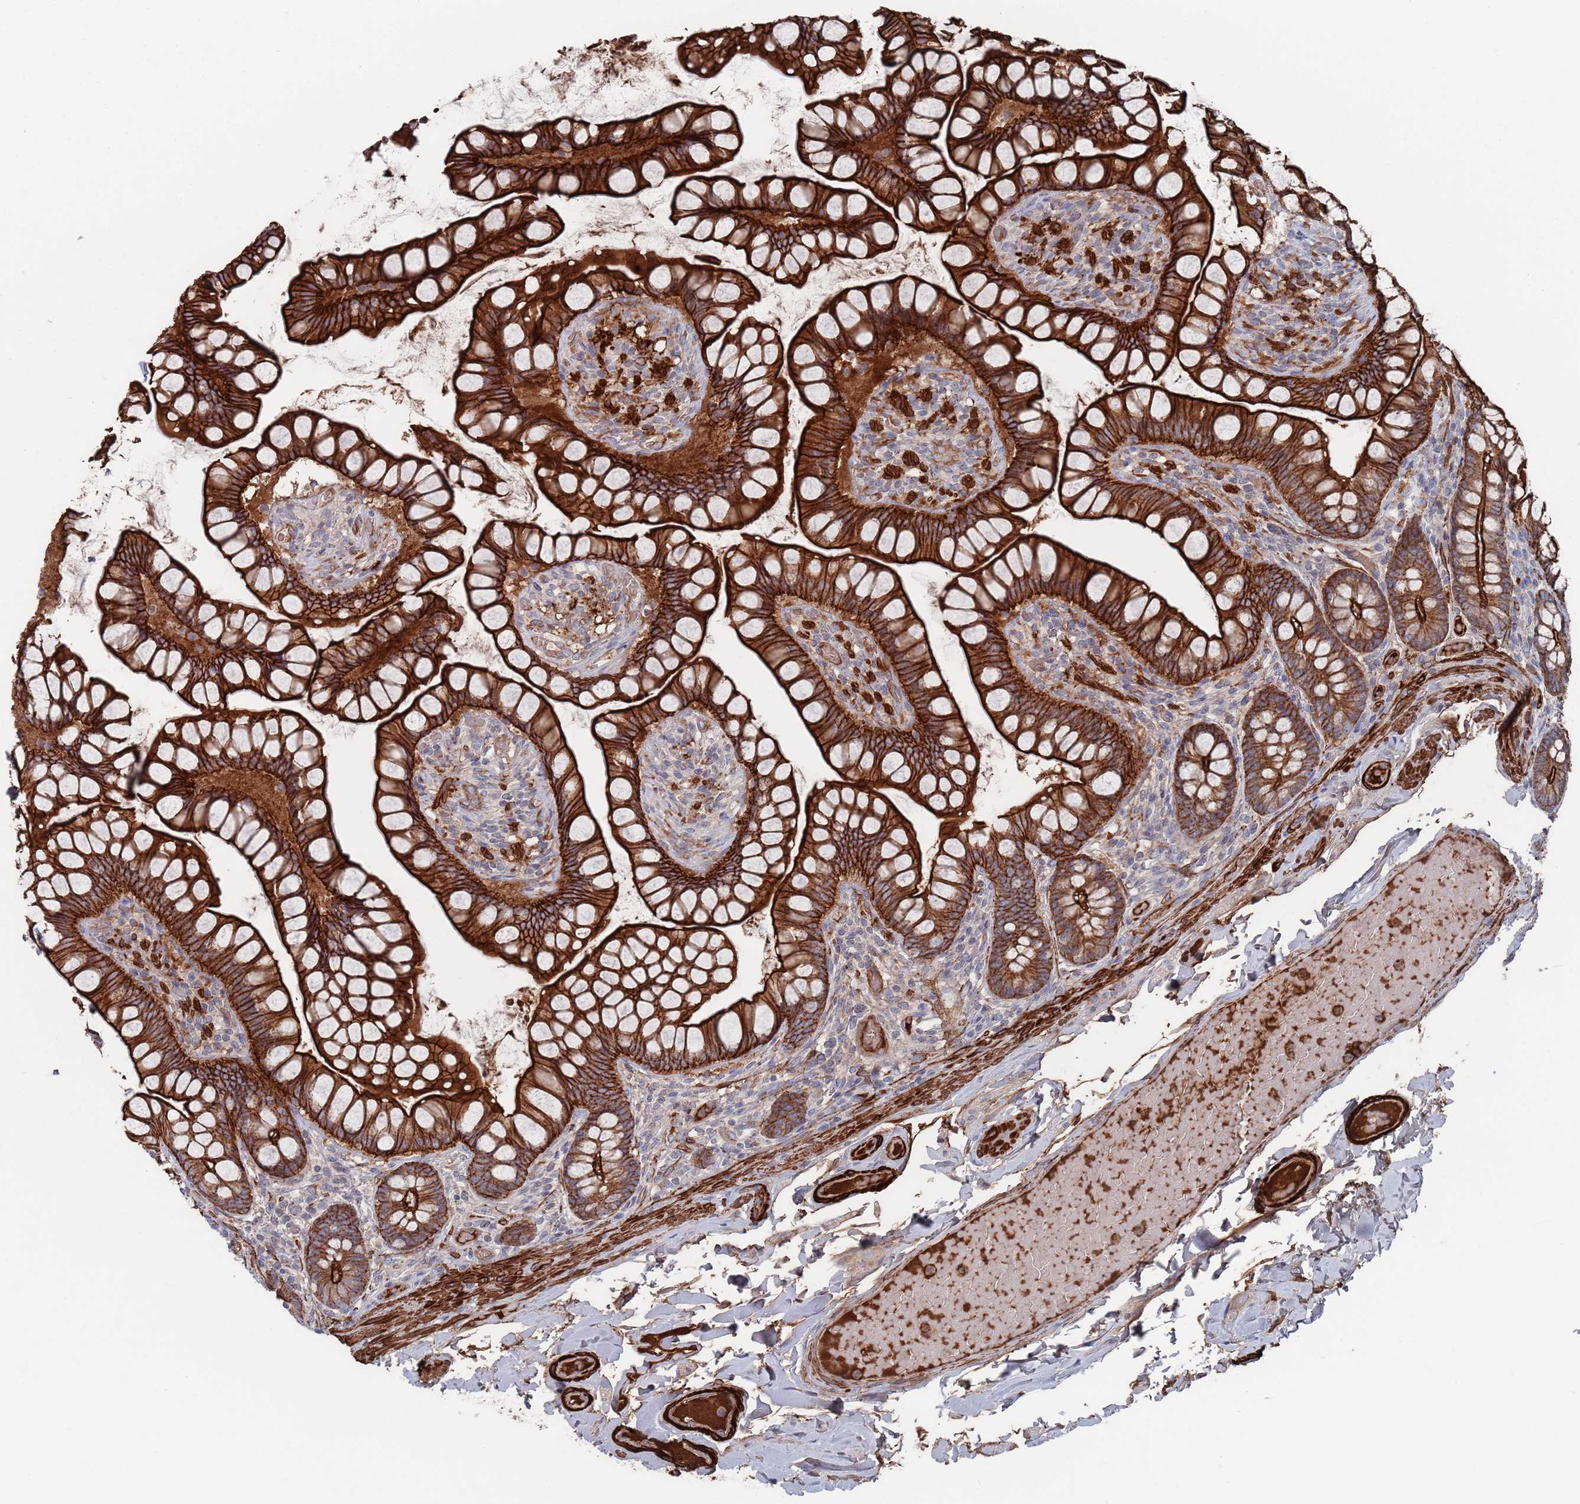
{"staining": {"intensity": "strong", "quantity": ">75%", "location": "cytoplasmic/membranous"}, "tissue": "small intestine", "cell_type": "Glandular cells", "image_type": "normal", "snomed": [{"axis": "morphology", "description": "Normal tissue, NOS"}, {"axis": "topography", "description": "Small intestine"}], "caption": "Immunohistochemical staining of benign human small intestine exhibits high levels of strong cytoplasmic/membranous expression in approximately >75% of glandular cells. The staining is performed using DAB brown chromogen to label protein expression. The nuclei are counter-stained blue using hematoxylin.", "gene": "PLEKHA4", "patient": {"sex": "male", "age": 70}}